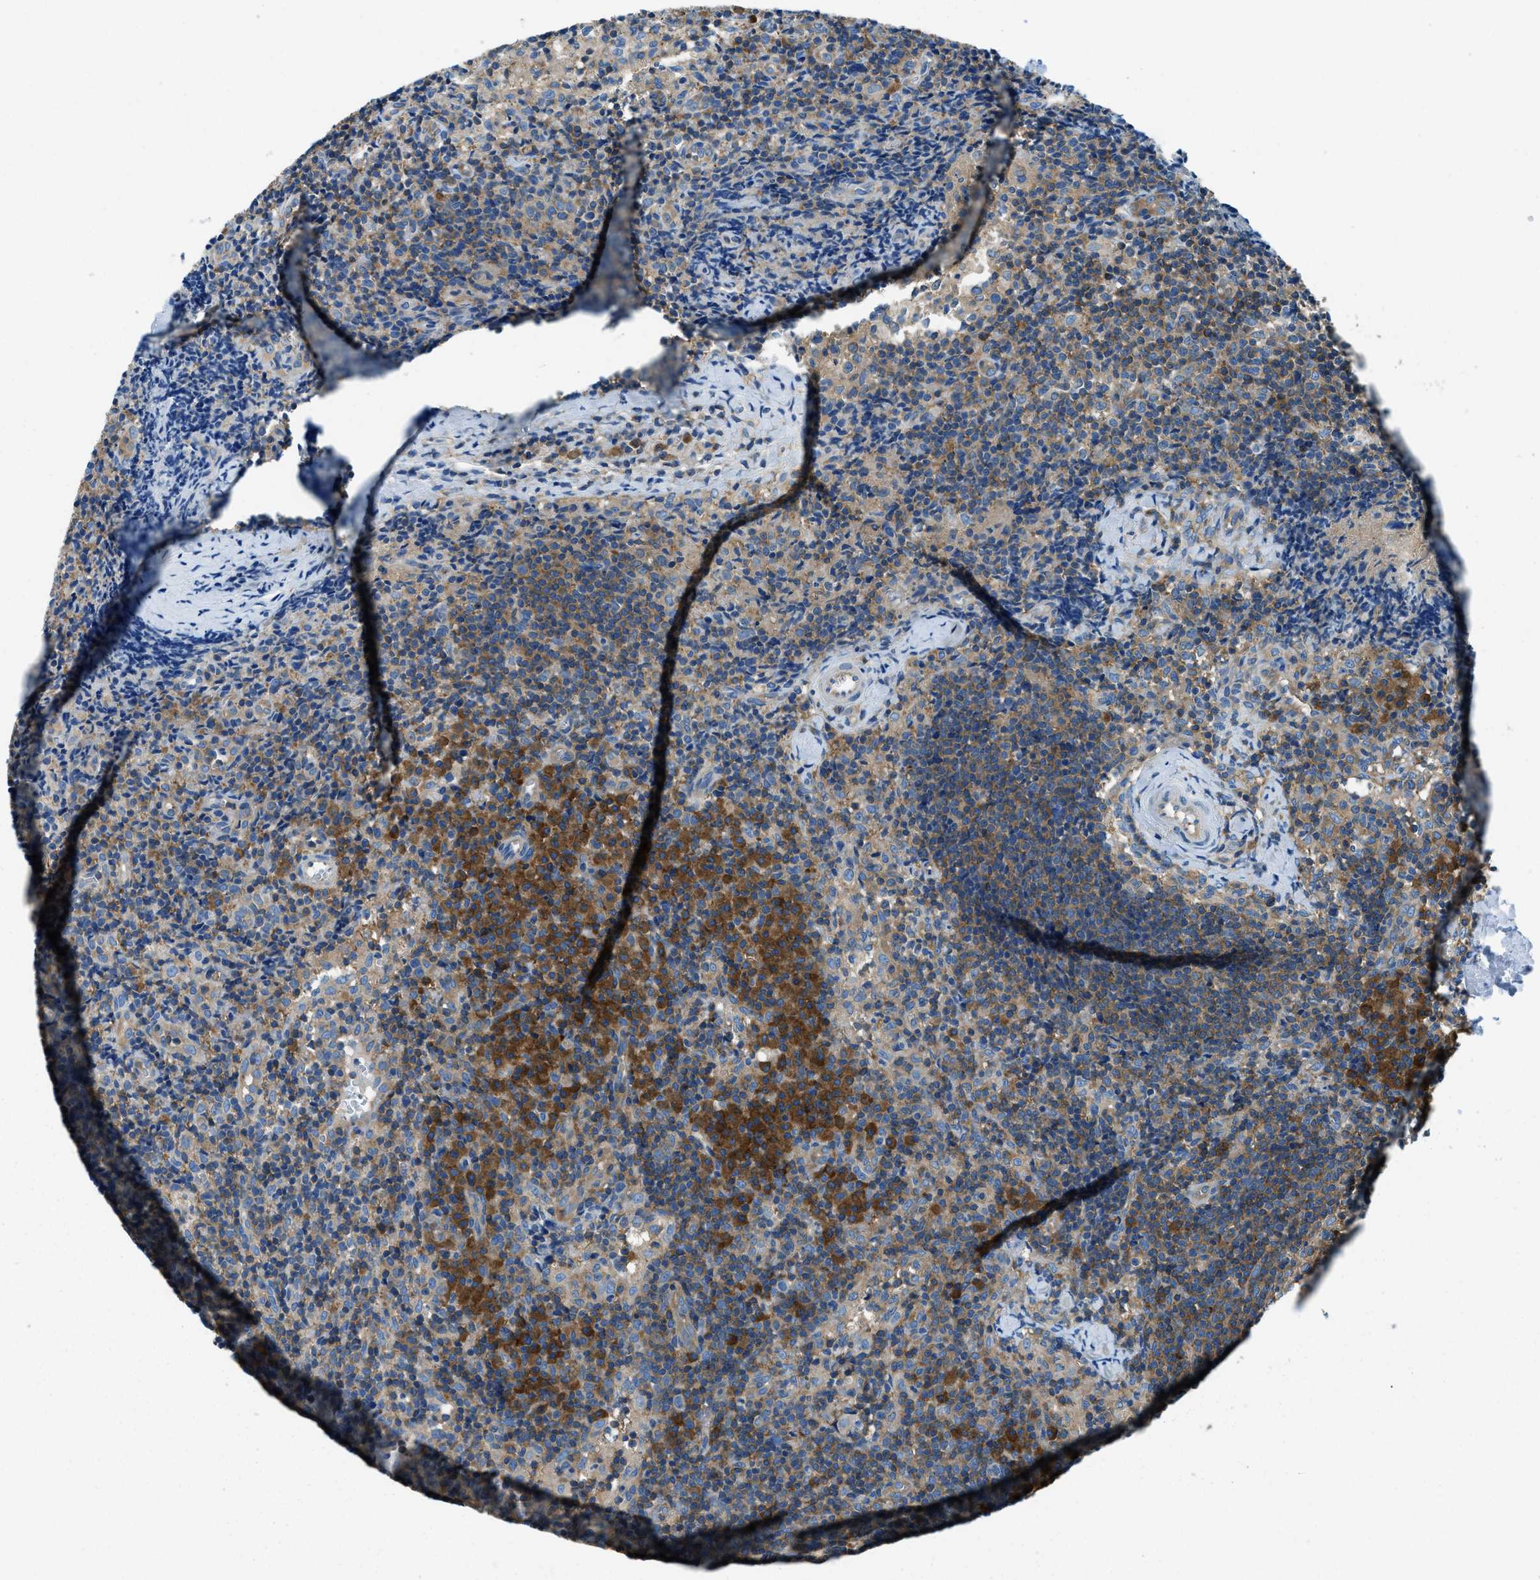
{"staining": {"intensity": "moderate", "quantity": "25%-75%", "location": "cytoplasmic/membranous"}, "tissue": "lymph node", "cell_type": "Germinal center cells", "image_type": "normal", "snomed": [{"axis": "morphology", "description": "Normal tissue, NOS"}, {"axis": "morphology", "description": "Inflammation, NOS"}, {"axis": "topography", "description": "Lymph node"}], "caption": "Protein expression analysis of unremarkable lymph node demonstrates moderate cytoplasmic/membranous expression in approximately 25%-75% of germinal center cells. (Brightfield microscopy of DAB IHC at high magnification).", "gene": "SARS1", "patient": {"sex": "male", "age": 55}}